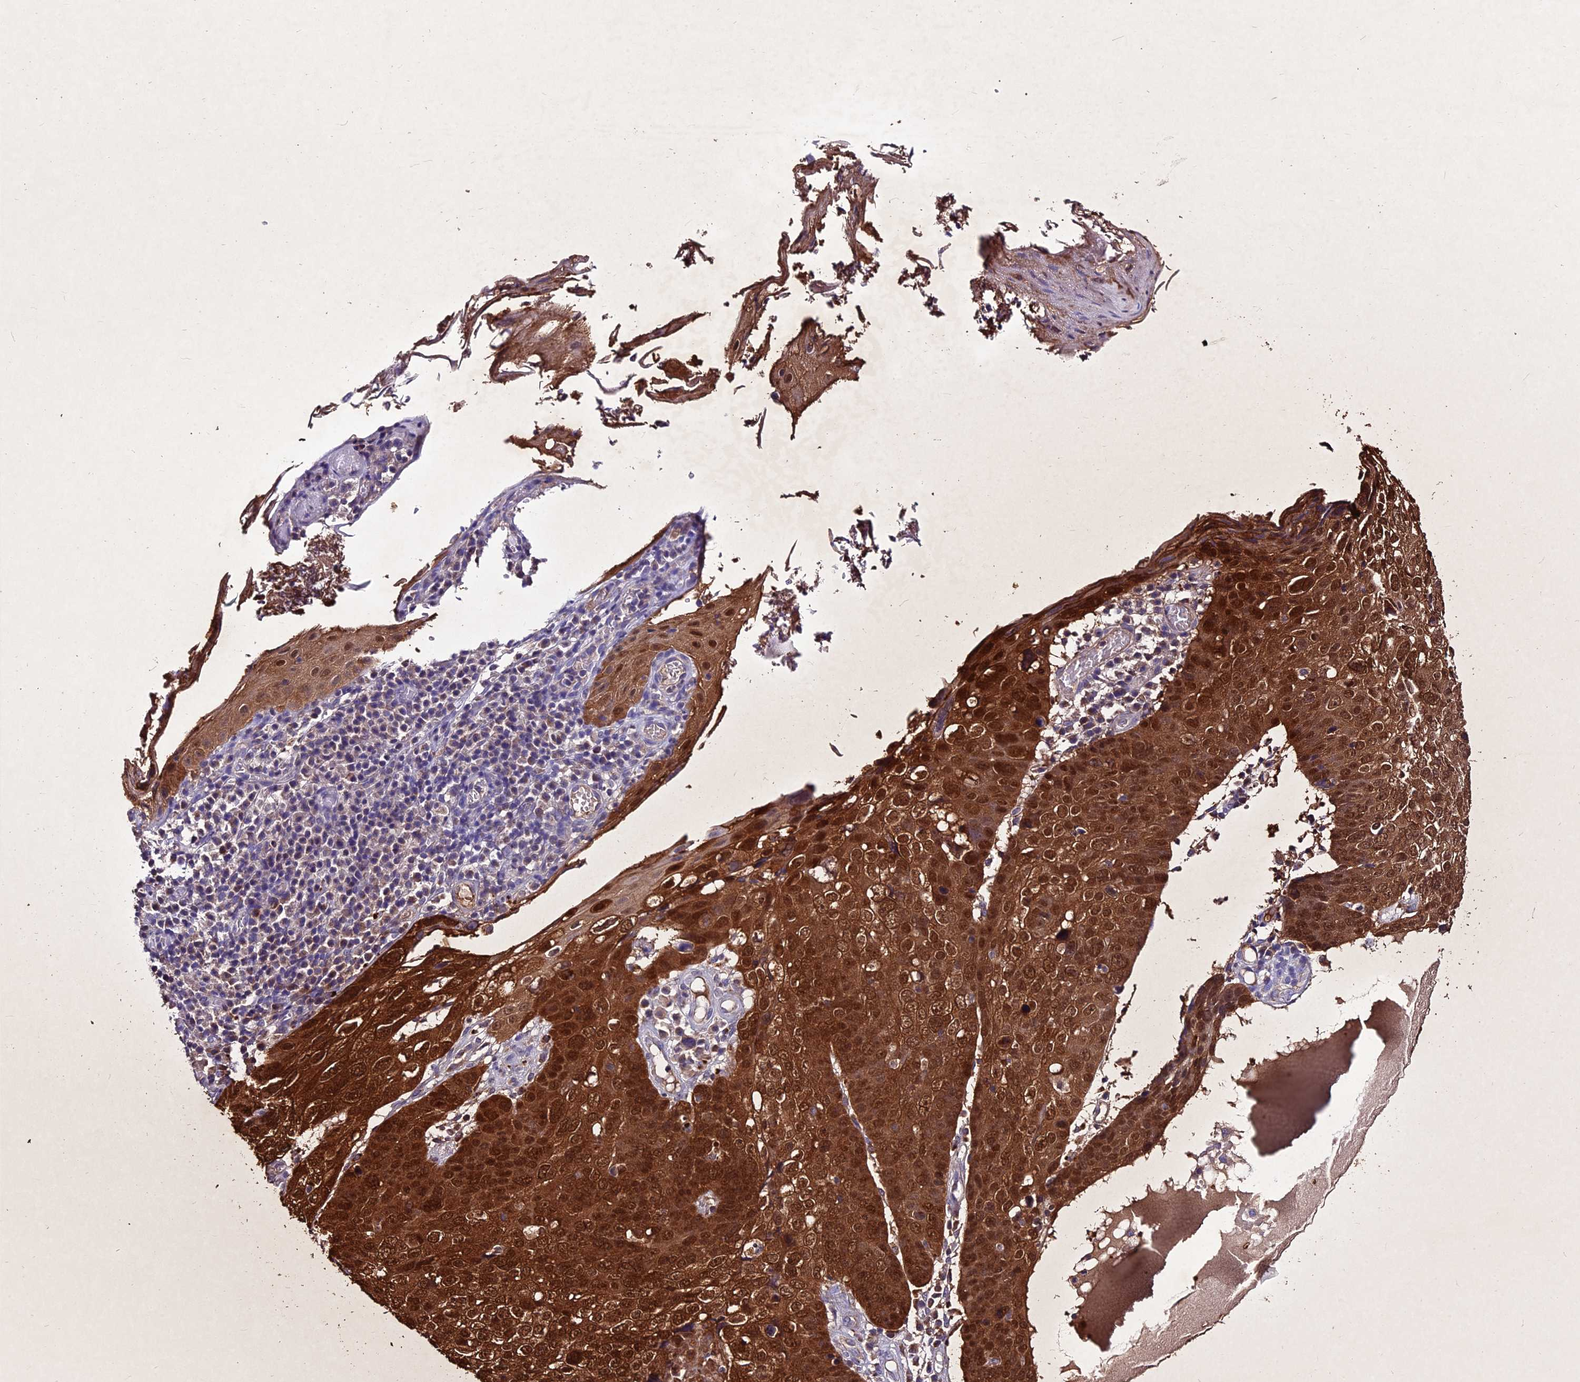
{"staining": {"intensity": "strong", "quantity": ">75%", "location": "cytoplasmic/membranous,nuclear"}, "tissue": "skin cancer", "cell_type": "Tumor cells", "image_type": "cancer", "snomed": [{"axis": "morphology", "description": "Squamous cell carcinoma, NOS"}, {"axis": "topography", "description": "Skin"}], "caption": "A brown stain highlights strong cytoplasmic/membranous and nuclear staining of a protein in human skin cancer tumor cells. Nuclei are stained in blue.", "gene": "LGALS7", "patient": {"sex": "male", "age": 71}}